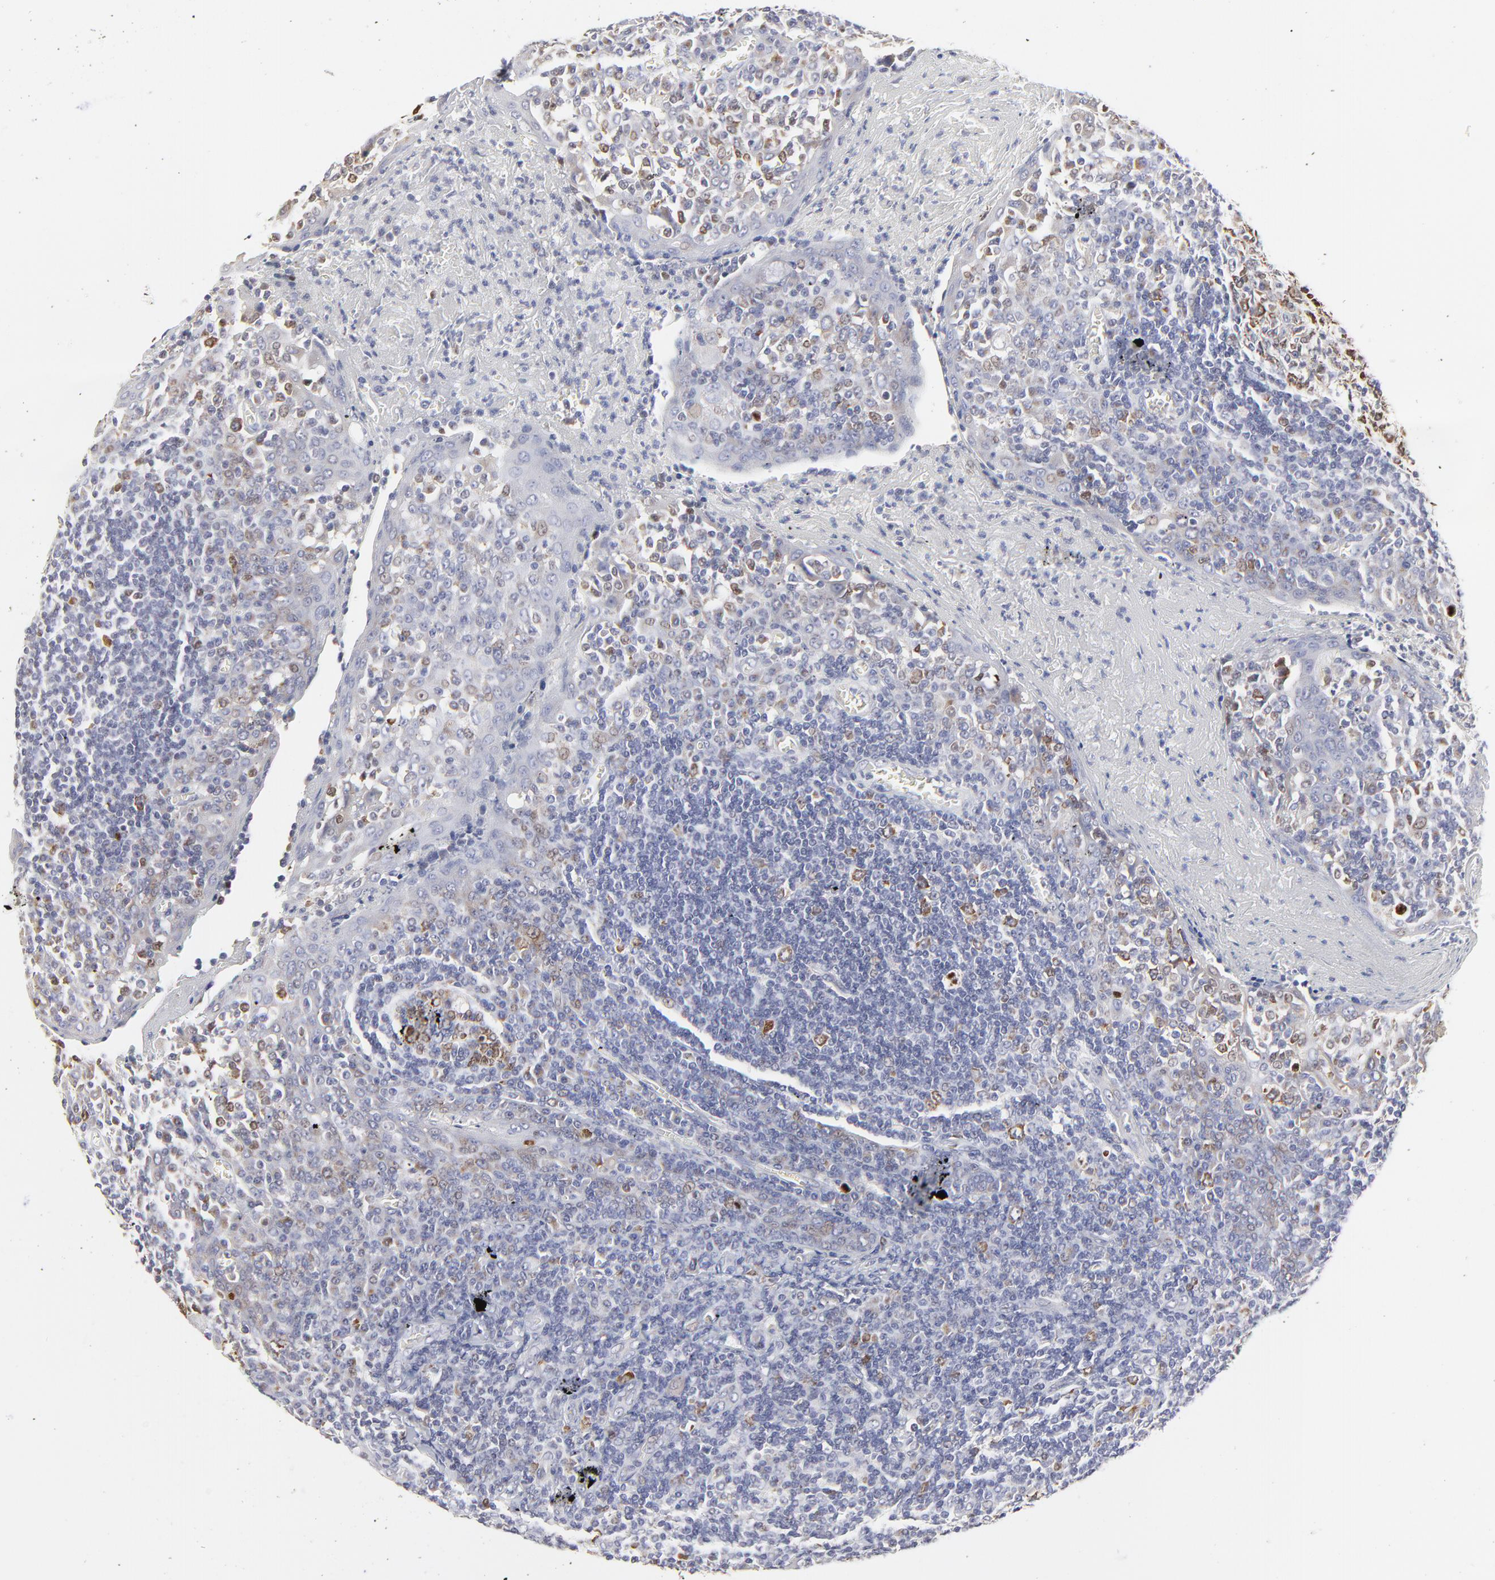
{"staining": {"intensity": "moderate", "quantity": ">75%", "location": "cytoplasmic/membranous"}, "tissue": "tonsil", "cell_type": "Germinal center cells", "image_type": "normal", "snomed": [{"axis": "morphology", "description": "Normal tissue, NOS"}, {"axis": "topography", "description": "Tonsil"}], "caption": "Immunohistochemical staining of benign tonsil demonstrates >75% levels of moderate cytoplasmic/membranous protein expression in about >75% of germinal center cells.", "gene": "NCAPH", "patient": {"sex": "female", "age": 41}}